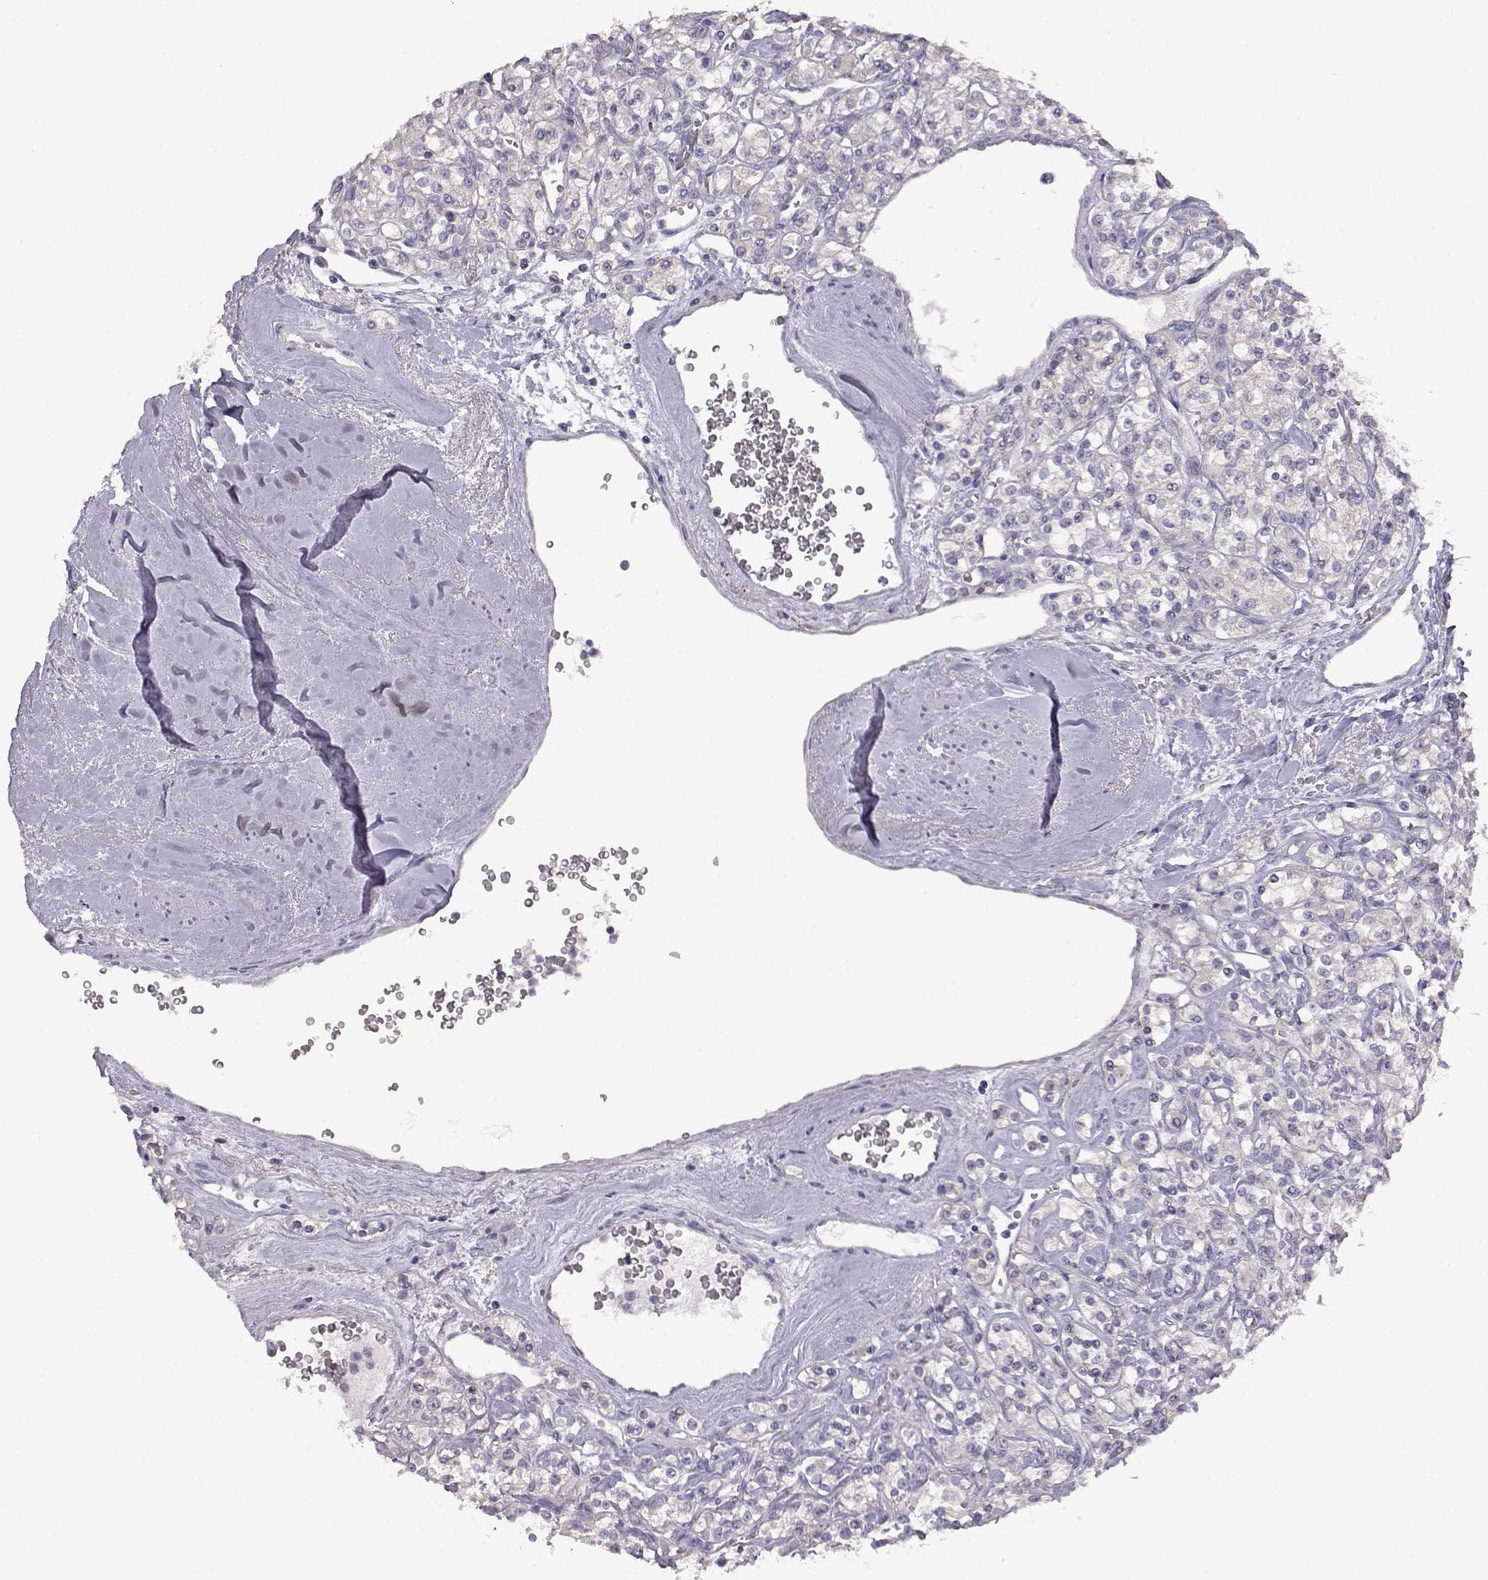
{"staining": {"intensity": "negative", "quantity": "none", "location": "none"}, "tissue": "renal cancer", "cell_type": "Tumor cells", "image_type": "cancer", "snomed": [{"axis": "morphology", "description": "Adenocarcinoma, NOS"}, {"axis": "topography", "description": "Kidney"}], "caption": "This image is of renal adenocarcinoma stained with immunohistochemistry to label a protein in brown with the nuclei are counter-stained blue. There is no positivity in tumor cells.", "gene": "VGF", "patient": {"sex": "male", "age": 77}}